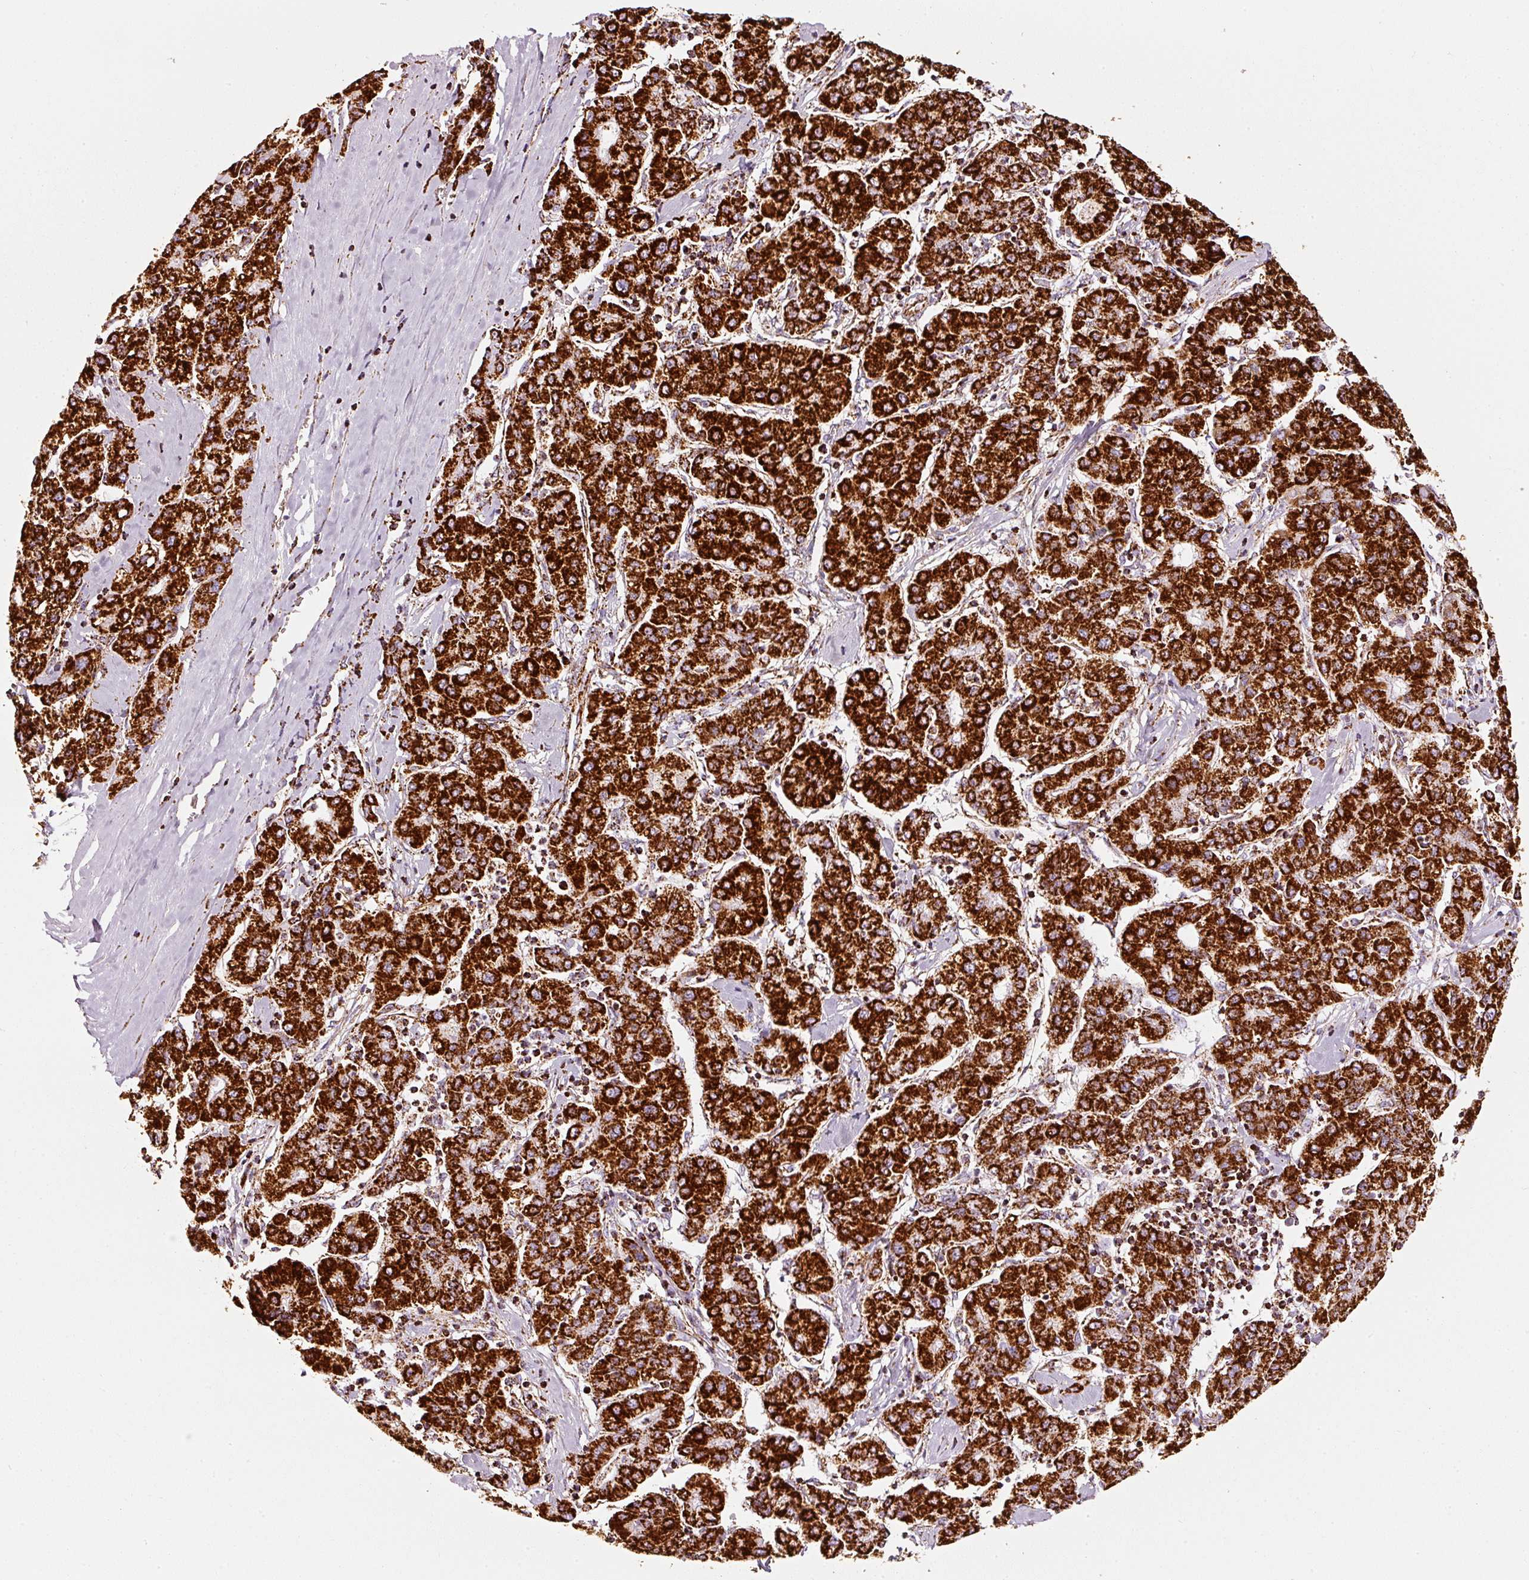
{"staining": {"intensity": "strong", "quantity": ">75%", "location": "cytoplasmic/membranous"}, "tissue": "liver cancer", "cell_type": "Tumor cells", "image_type": "cancer", "snomed": [{"axis": "morphology", "description": "Carcinoma, Hepatocellular, NOS"}, {"axis": "topography", "description": "Liver"}], "caption": "The micrograph demonstrates staining of liver hepatocellular carcinoma, revealing strong cytoplasmic/membranous protein positivity (brown color) within tumor cells. (Stains: DAB in brown, nuclei in blue, Microscopy: brightfield microscopy at high magnification).", "gene": "MT-CO2", "patient": {"sex": "male", "age": 65}}